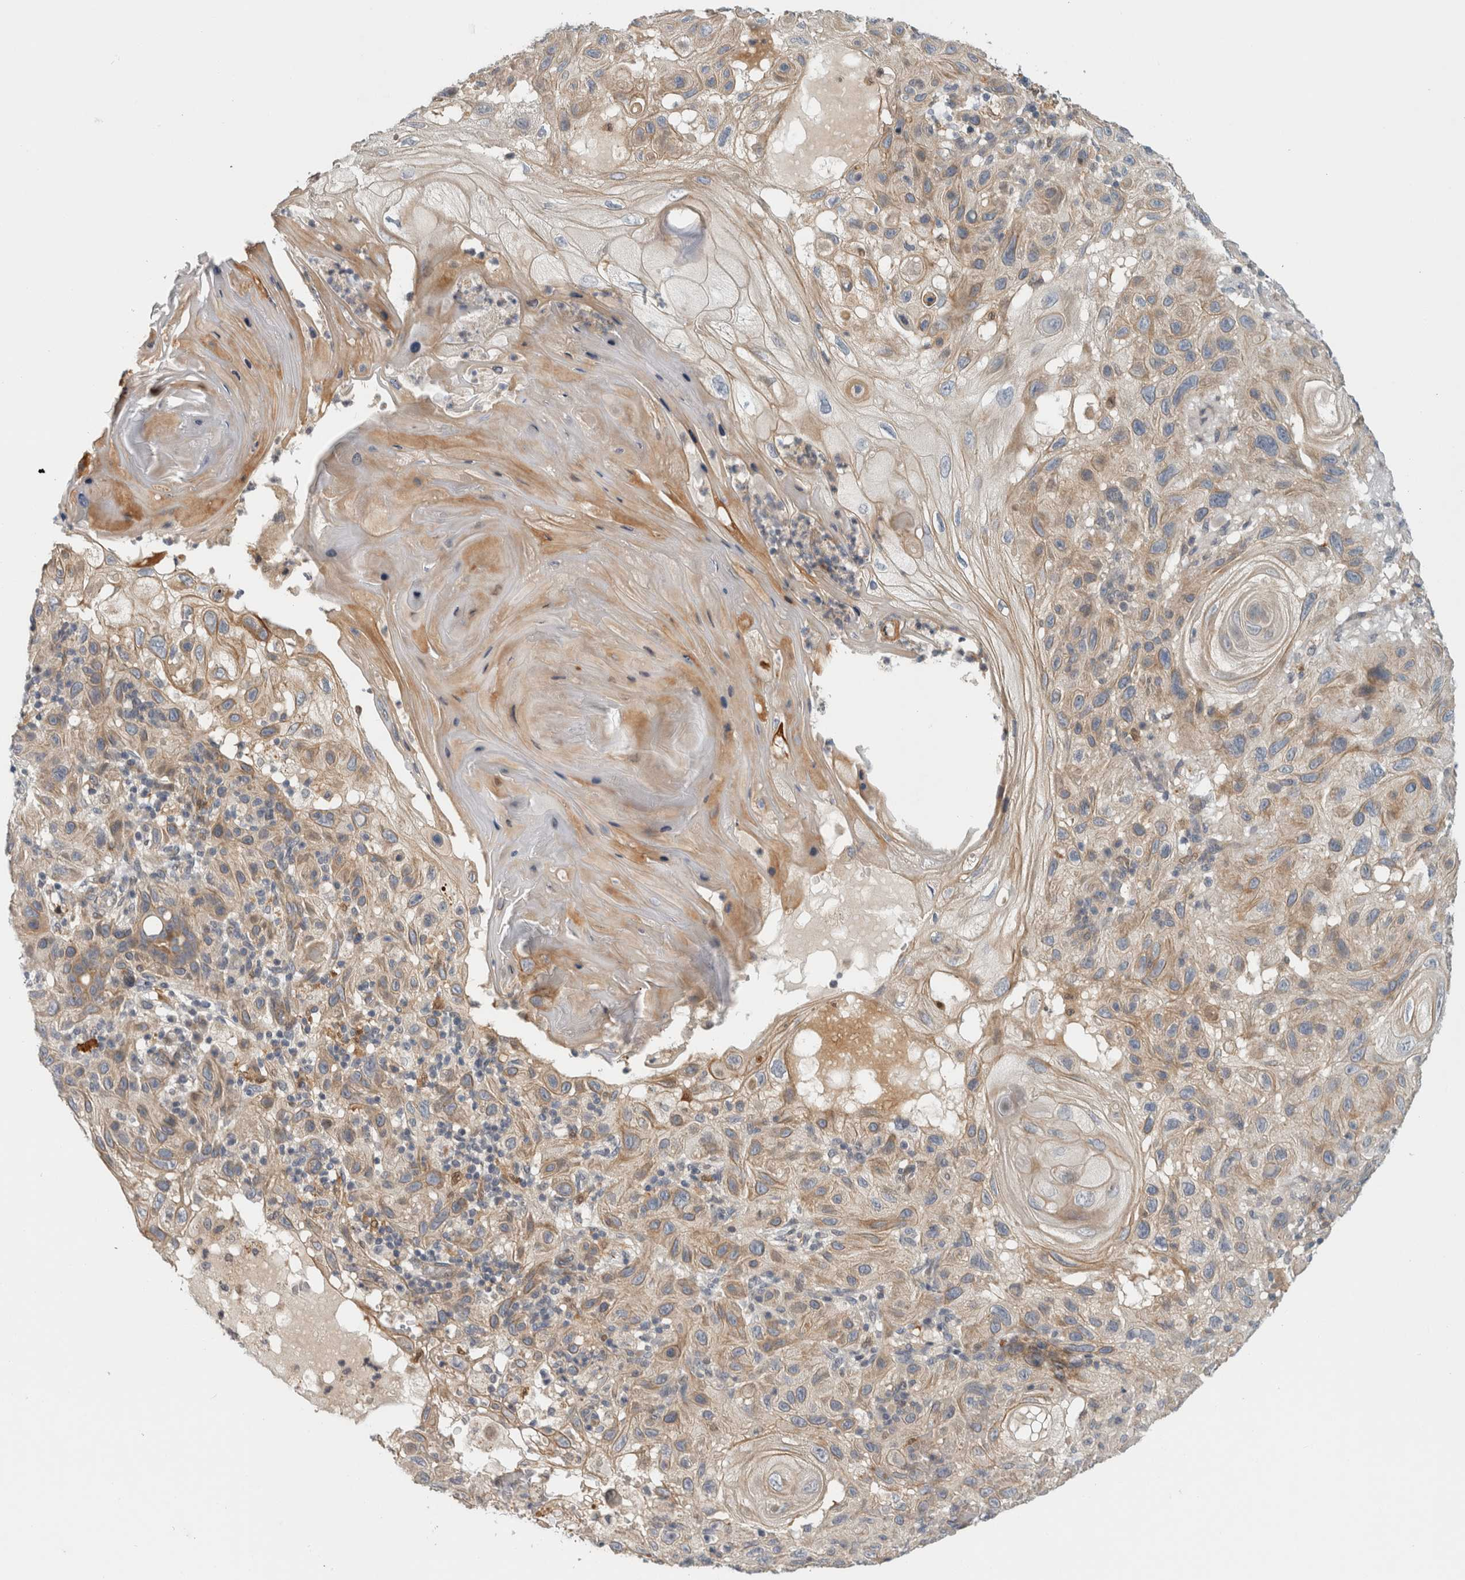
{"staining": {"intensity": "moderate", "quantity": ">75%", "location": "cytoplasmic/membranous"}, "tissue": "skin cancer", "cell_type": "Tumor cells", "image_type": "cancer", "snomed": [{"axis": "morphology", "description": "Normal tissue, NOS"}, {"axis": "morphology", "description": "Squamous cell carcinoma, NOS"}, {"axis": "topography", "description": "Skin"}], "caption": "Skin cancer stained with DAB IHC displays medium levels of moderate cytoplasmic/membranous expression in about >75% of tumor cells.", "gene": "ZNF804B", "patient": {"sex": "female", "age": 96}}